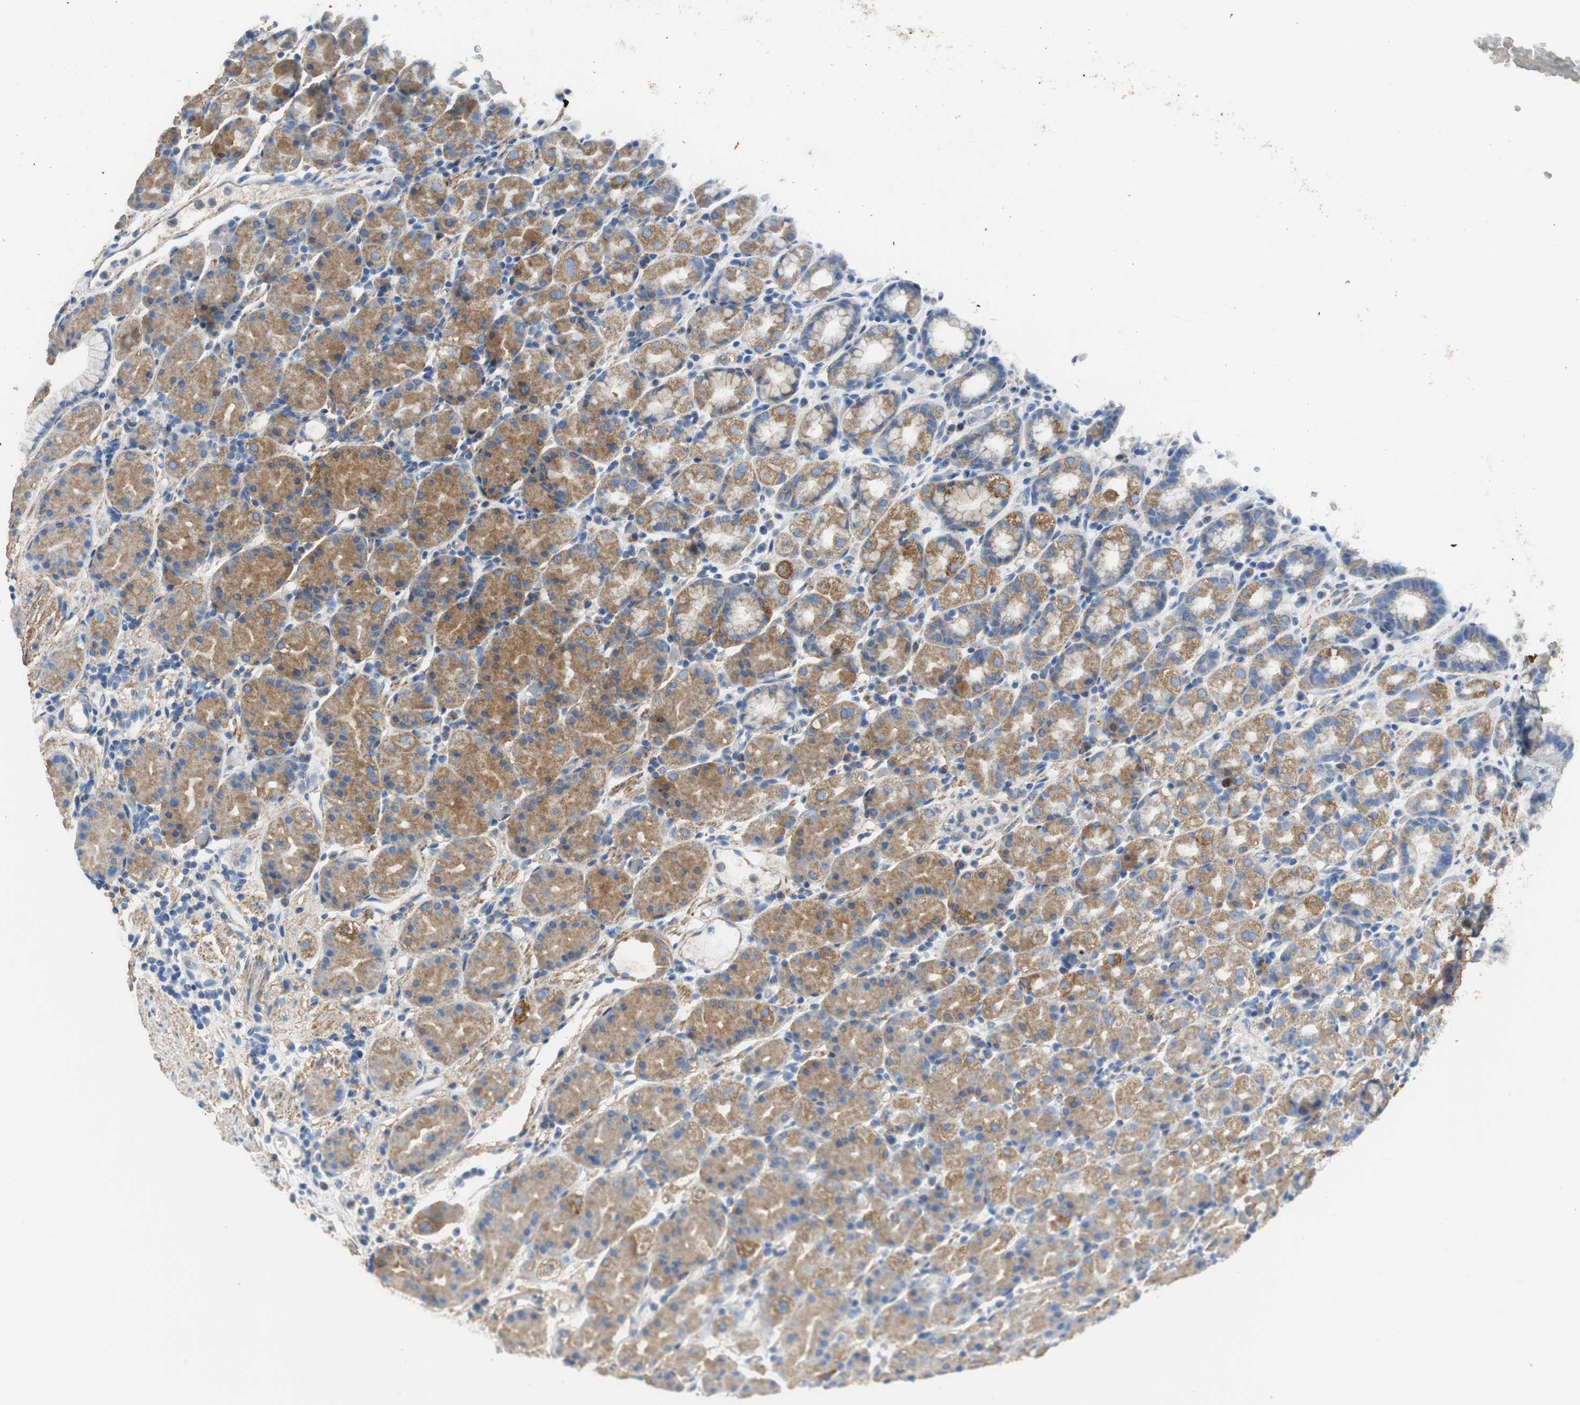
{"staining": {"intensity": "moderate", "quantity": "25%-75%", "location": "cytoplasmic/membranous"}, "tissue": "stomach", "cell_type": "Glandular cells", "image_type": "normal", "snomed": [{"axis": "morphology", "description": "Normal tissue, NOS"}, {"axis": "topography", "description": "Stomach, upper"}], "caption": "Moderate cytoplasmic/membranous positivity for a protein is seen in about 25%-75% of glandular cells of normal stomach using immunohistochemistry.", "gene": "NNT", "patient": {"sex": "male", "age": 68}}